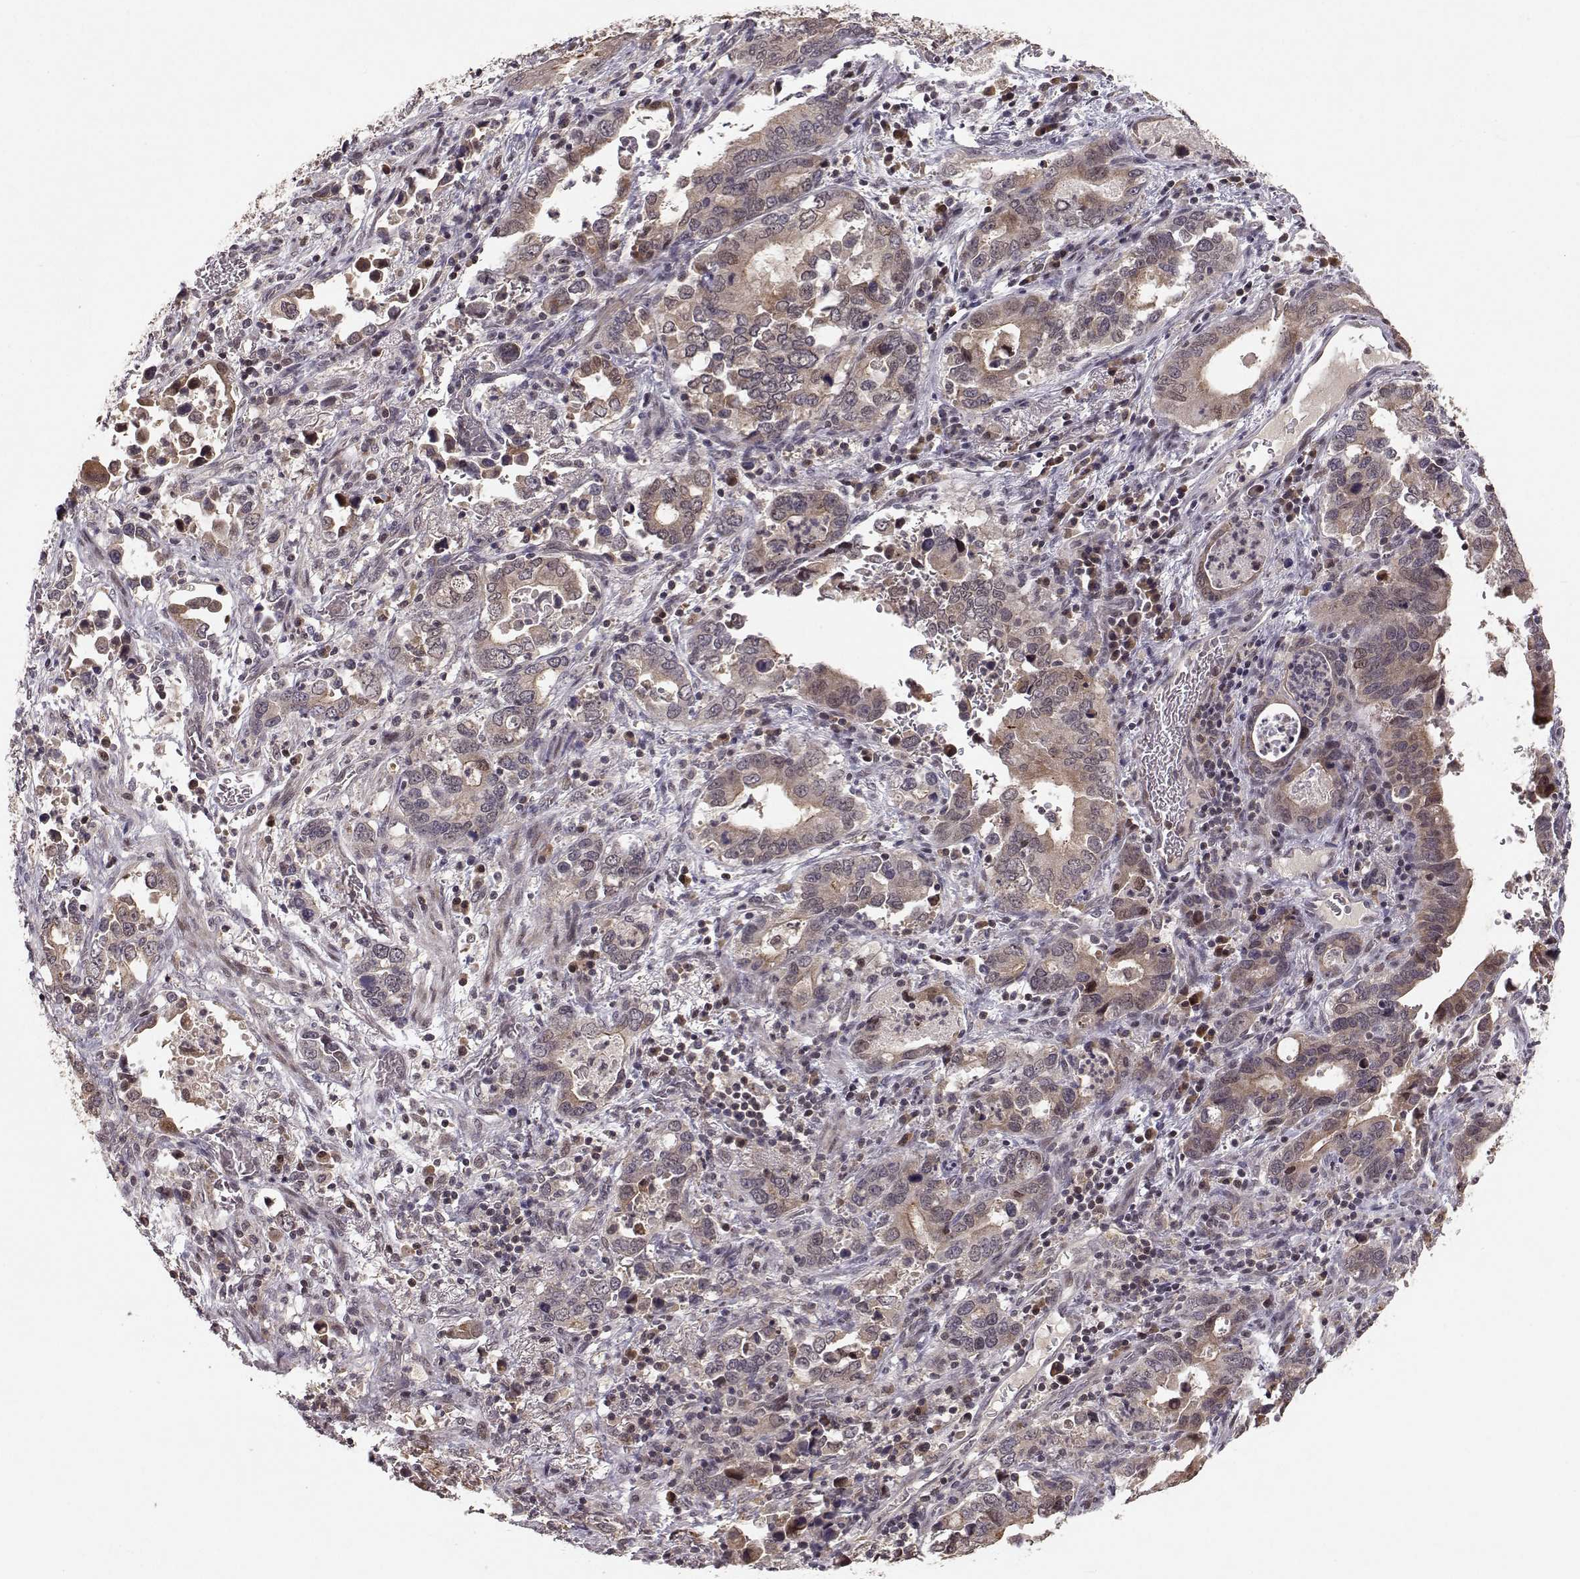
{"staining": {"intensity": "weak", "quantity": "25%-75%", "location": "cytoplasmic/membranous"}, "tissue": "stomach cancer", "cell_type": "Tumor cells", "image_type": "cancer", "snomed": [{"axis": "morphology", "description": "Adenocarcinoma, NOS"}, {"axis": "topography", "description": "Stomach, upper"}], "caption": "IHC (DAB) staining of human stomach cancer displays weak cytoplasmic/membranous protein positivity in approximately 25%-75% of tumor cells. (Stains: DAB (3,3'-diaminobenzidine) in brown, nuclei in blue, Microscopy: brightfield microscopy at high magnification).", "gene": "PLEKHG3", "patient": {"sex": "male", "age": 74}}